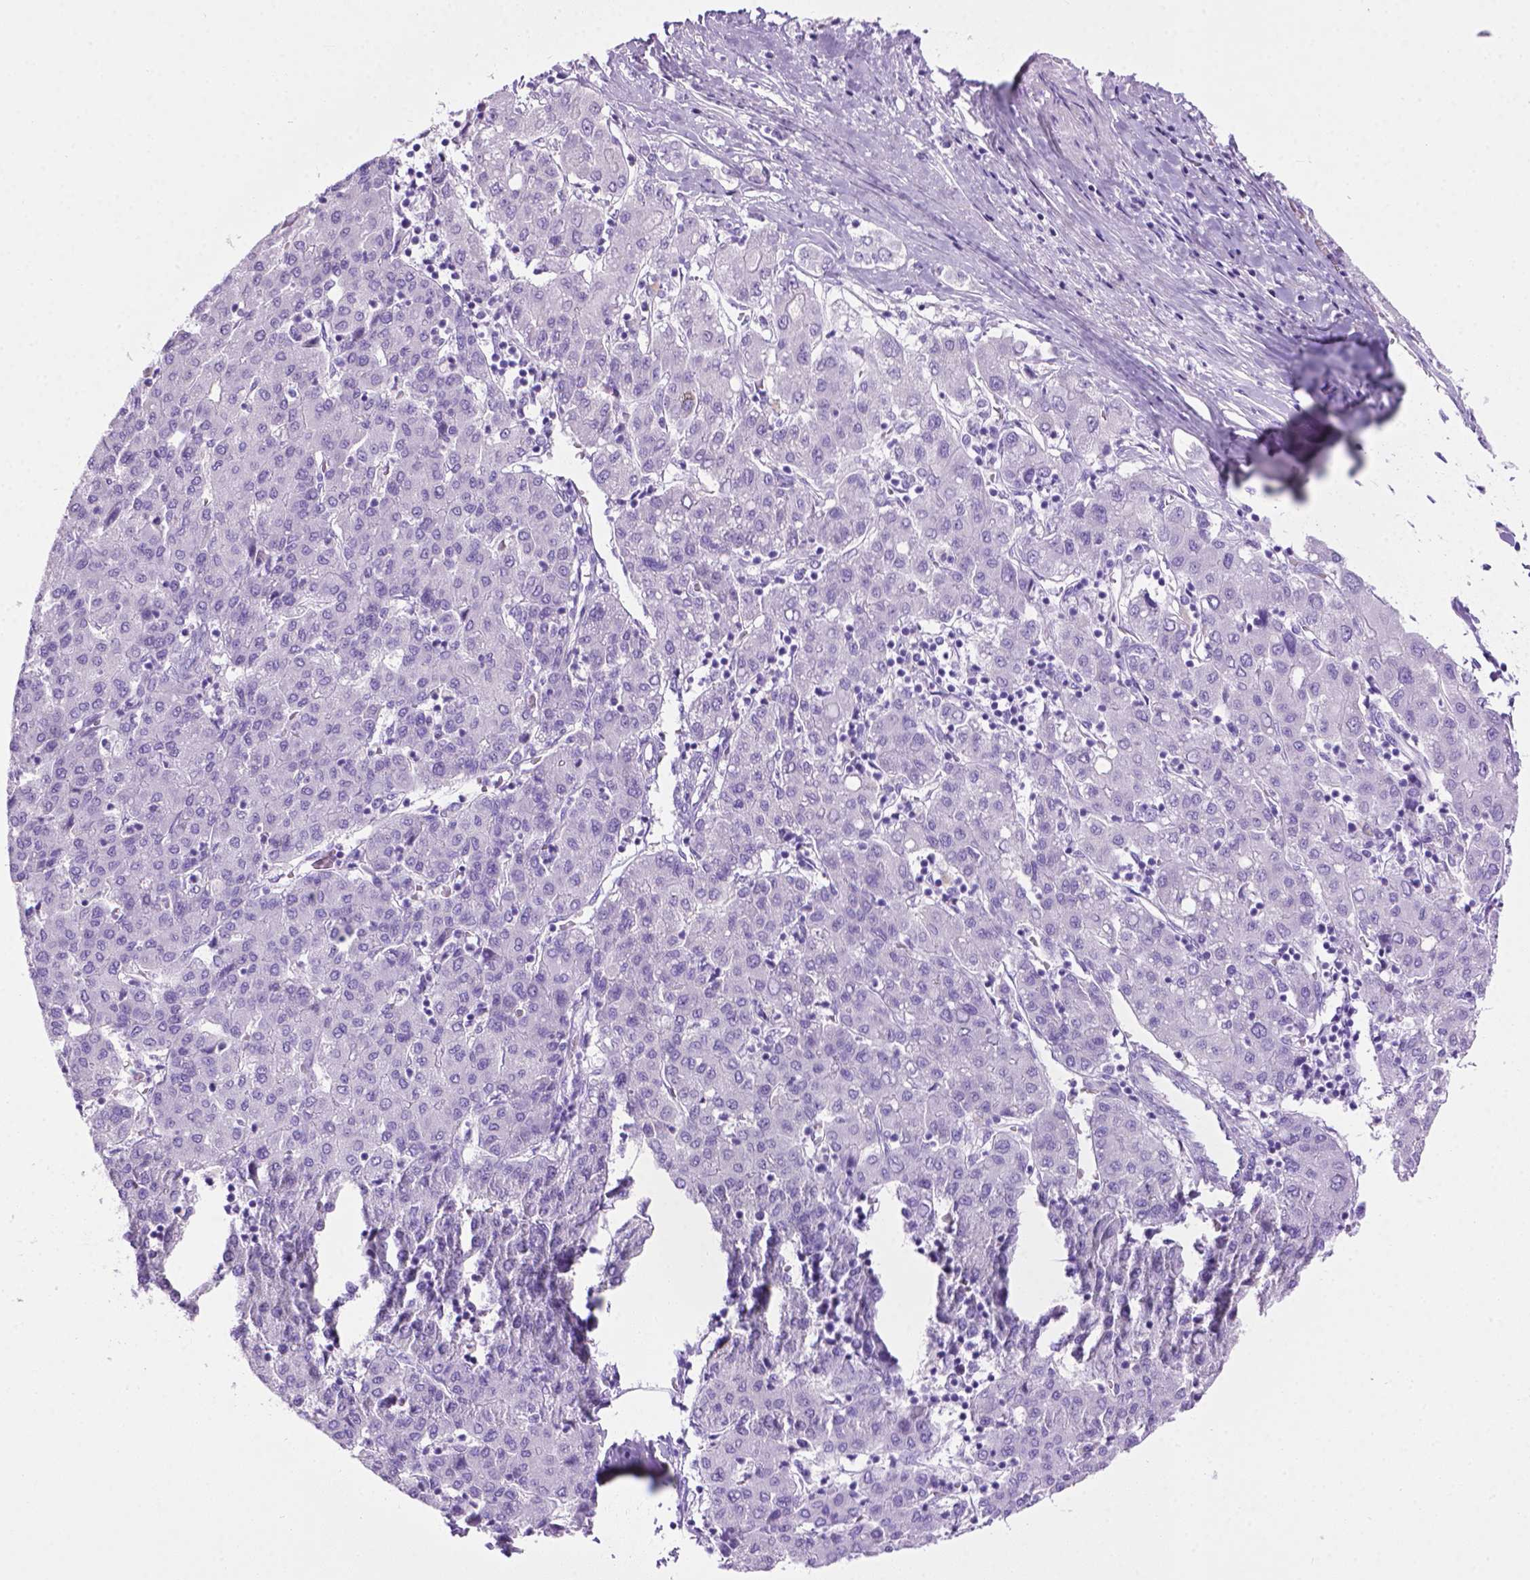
{"staining": {"intensity": "negative", "quantity": "none", "location": "none"}, "tissue": "liver cancer", "cell_type": "Tumor cells", "image_type": "cancer", "snomed": [{"axis": "morphology", "description": "Carcinoma, Hepatocellular, NOS"}, {"axis": "topography", "description": "Liver"}], "caption": "An image of liver cancer stained for a protein exhibits no brown staining in tumor cells.", "gene": "LELP1", "patient": {"sex": "male", "age": 65}}